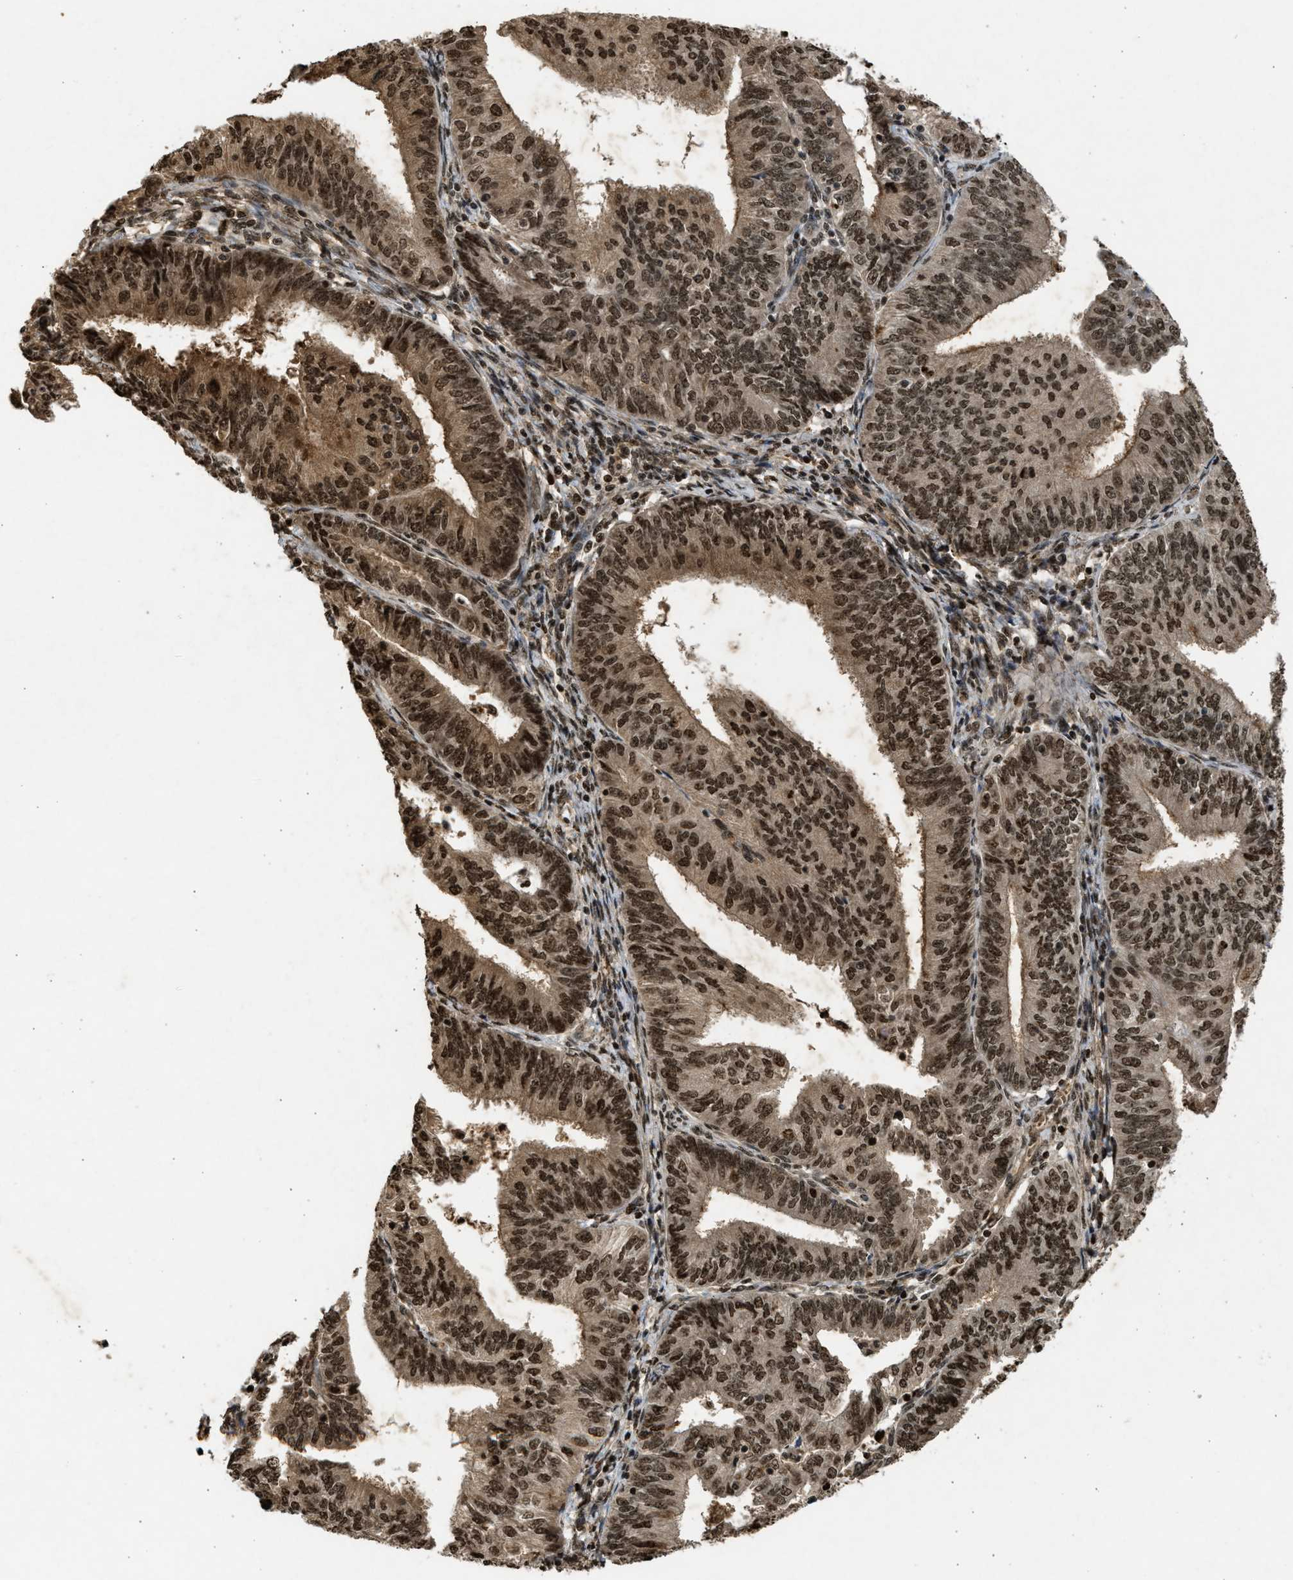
{"staining": {"intensity": "strong", "quantity": ">75%", "location": "cytoplasmic/membranous,nuclear"}, "tissue": "endometrial cancer", "cell_type": "Tumor cells", "image_type": "cancer", "snomed": [{"axis": "morphology", "description": "Adenocarcinoma, NOS"}, {"axis": "topography", "description": "Endometrium"}], "caption": "IHC photomicrograph of neoplastic tissue: human endometrial adenocarcinoma stained using immunohistochemistry demonstrates high levels of strong protein expression localized specifically in the cytoplasmic/membranous and nuclear of tumor cells, appearing as a cytoplasmic/membranous and nuclear brown color.", "gene": "TFDP2", "patient": {"sex": "female", "age": 58}}